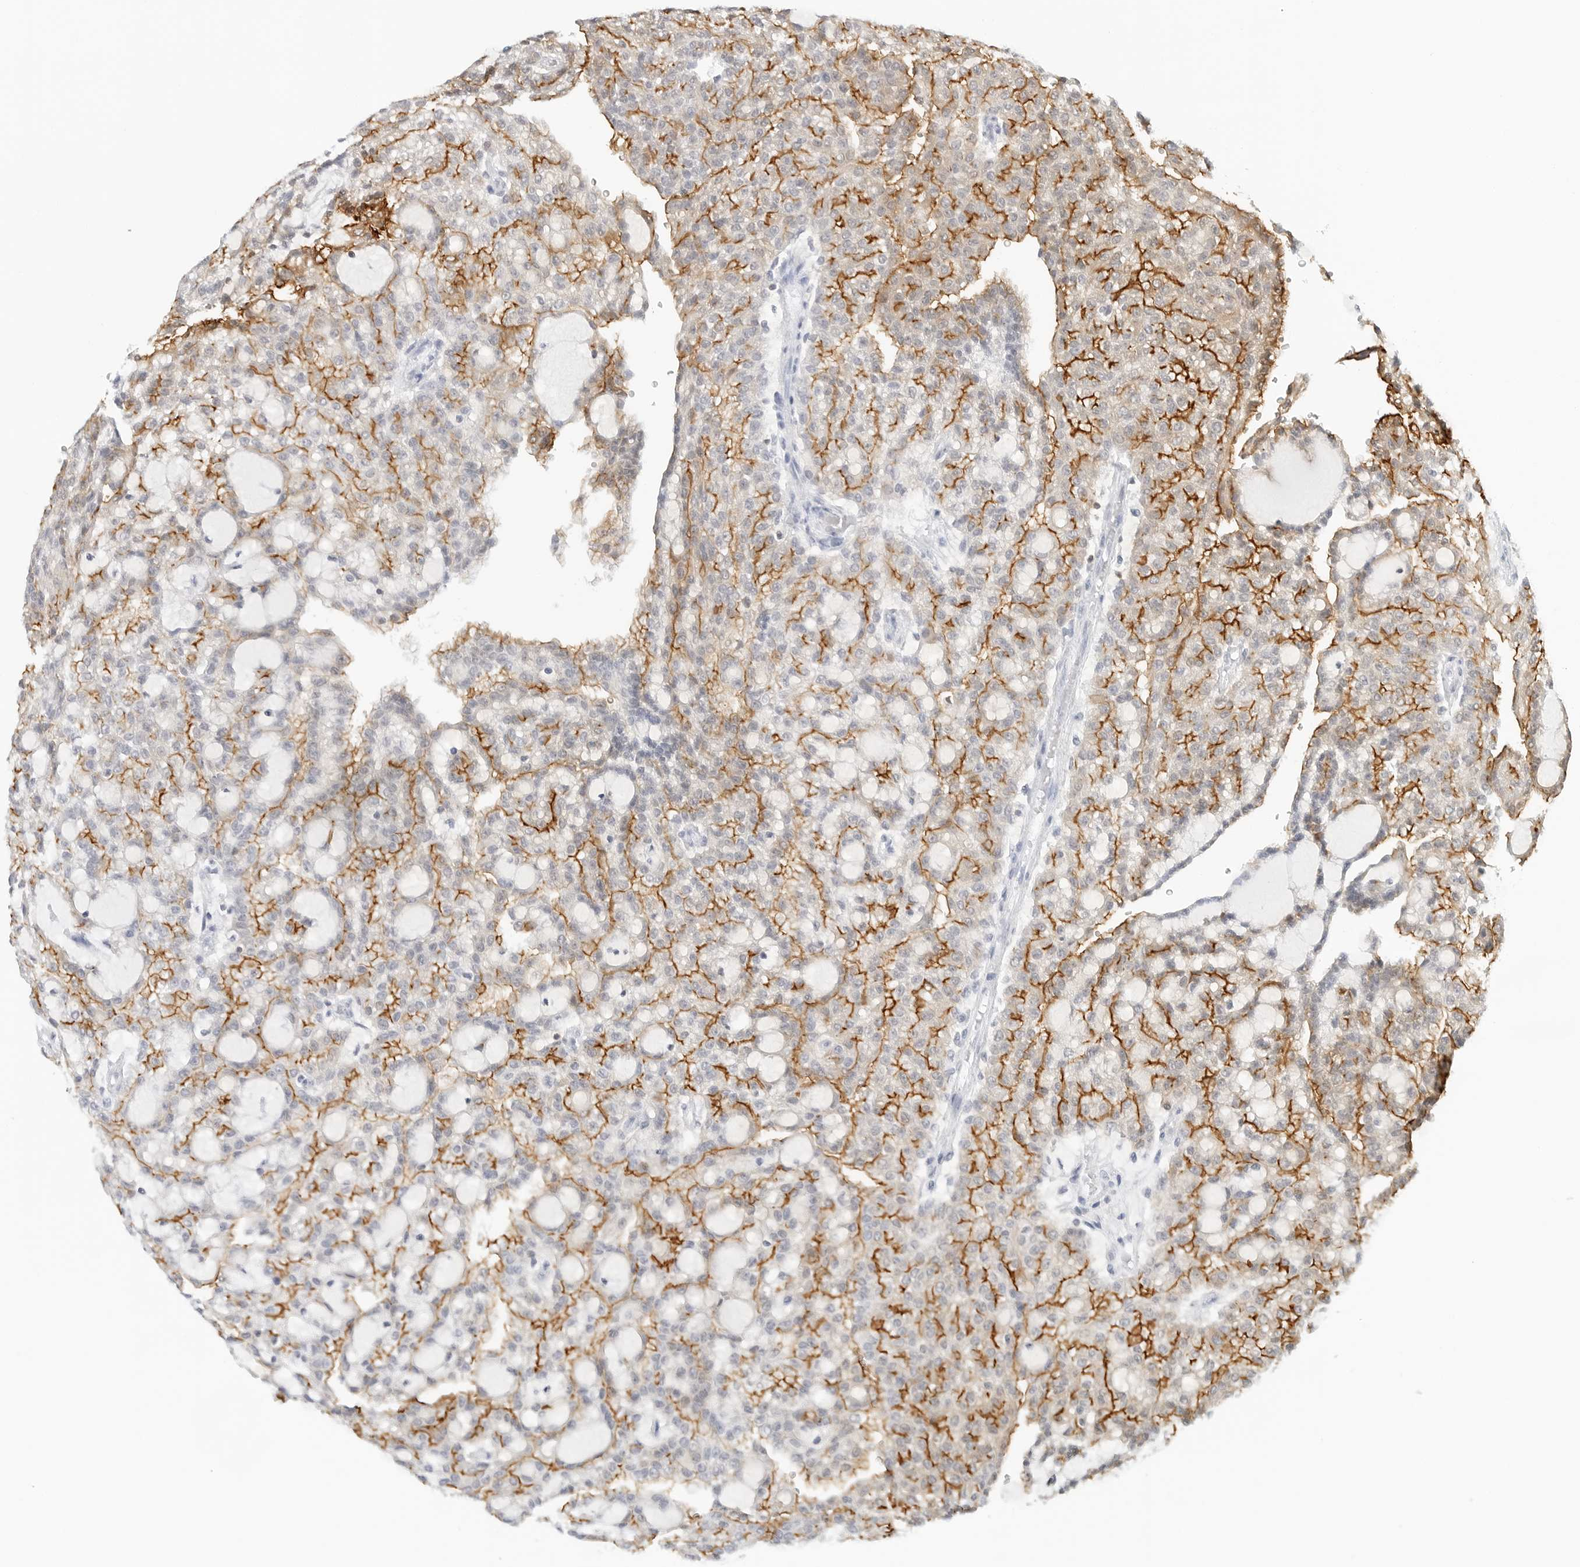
{"staining": {"intensity": "strong", "quantity": "25%-75%", "location": "cytoplasmic/membranous"}, "tissue": "renal cancer", "cell_type": "Tumor cells", "image_type": "cancer", "snomed": [{"axis": "morphology", "description": "Adenocarcinoma, NOS"}, {"axis": "topography", "description": "Kidney"}], "caption": "Protein expression by IHC reveals strong cytoplasmic/membranous staining in about 25%-75% of tumor cells in renal adenocarcinoma. (IHC, brightfield microscopy, high magnification).", "gene": "SLC9A3R1", "patient": {"sex": "male", "age": 63}}